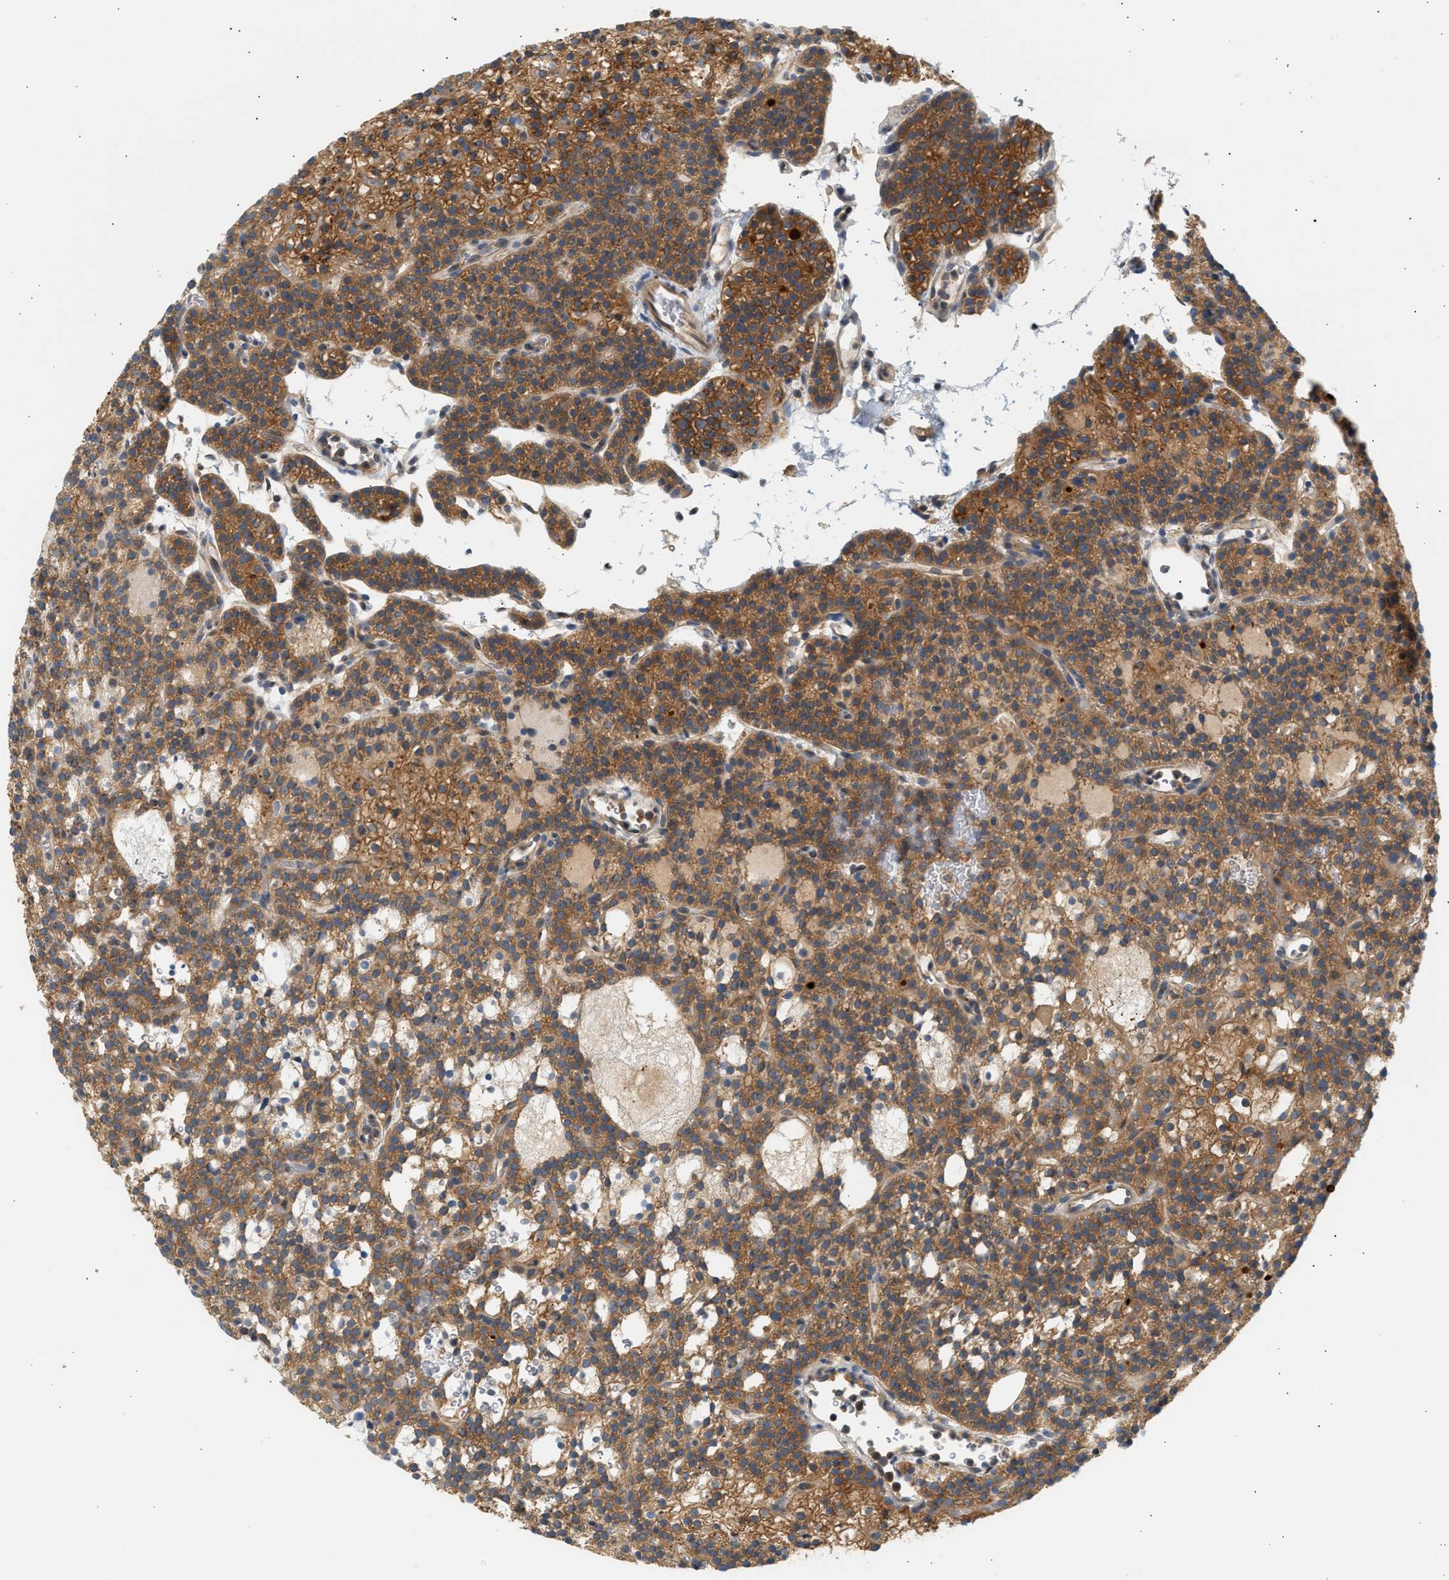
{"staining": {"intensity": "moderate", "quantity": ">75%", "location": "cytoplasmic/membranous"}, "tissue": "parathyroid gland", "cell_type": "Glandular cells", "image_type": "normal", "snomed": [{"axis": "morphology", "description": "Normal tissue, NOS"}, {"axis": "morphology", "description": "Adenoma, NOS"}, {"axis": "topography", "description": "Parathyroid gland"}], "caption": "Protein expression analysis of unremarkable human parathyroid gland reveals moderate cytoplasmic/membranous staining in about >75% of glandular cells. (Stains: DAB (3,3'-diaminobenzidine) in brown, nuclei in blue, Microscopy: brightfield microscopy at high magnification).", "gene": "PAFAH1B1", "patient": {"sex": "female", "age": 74}}